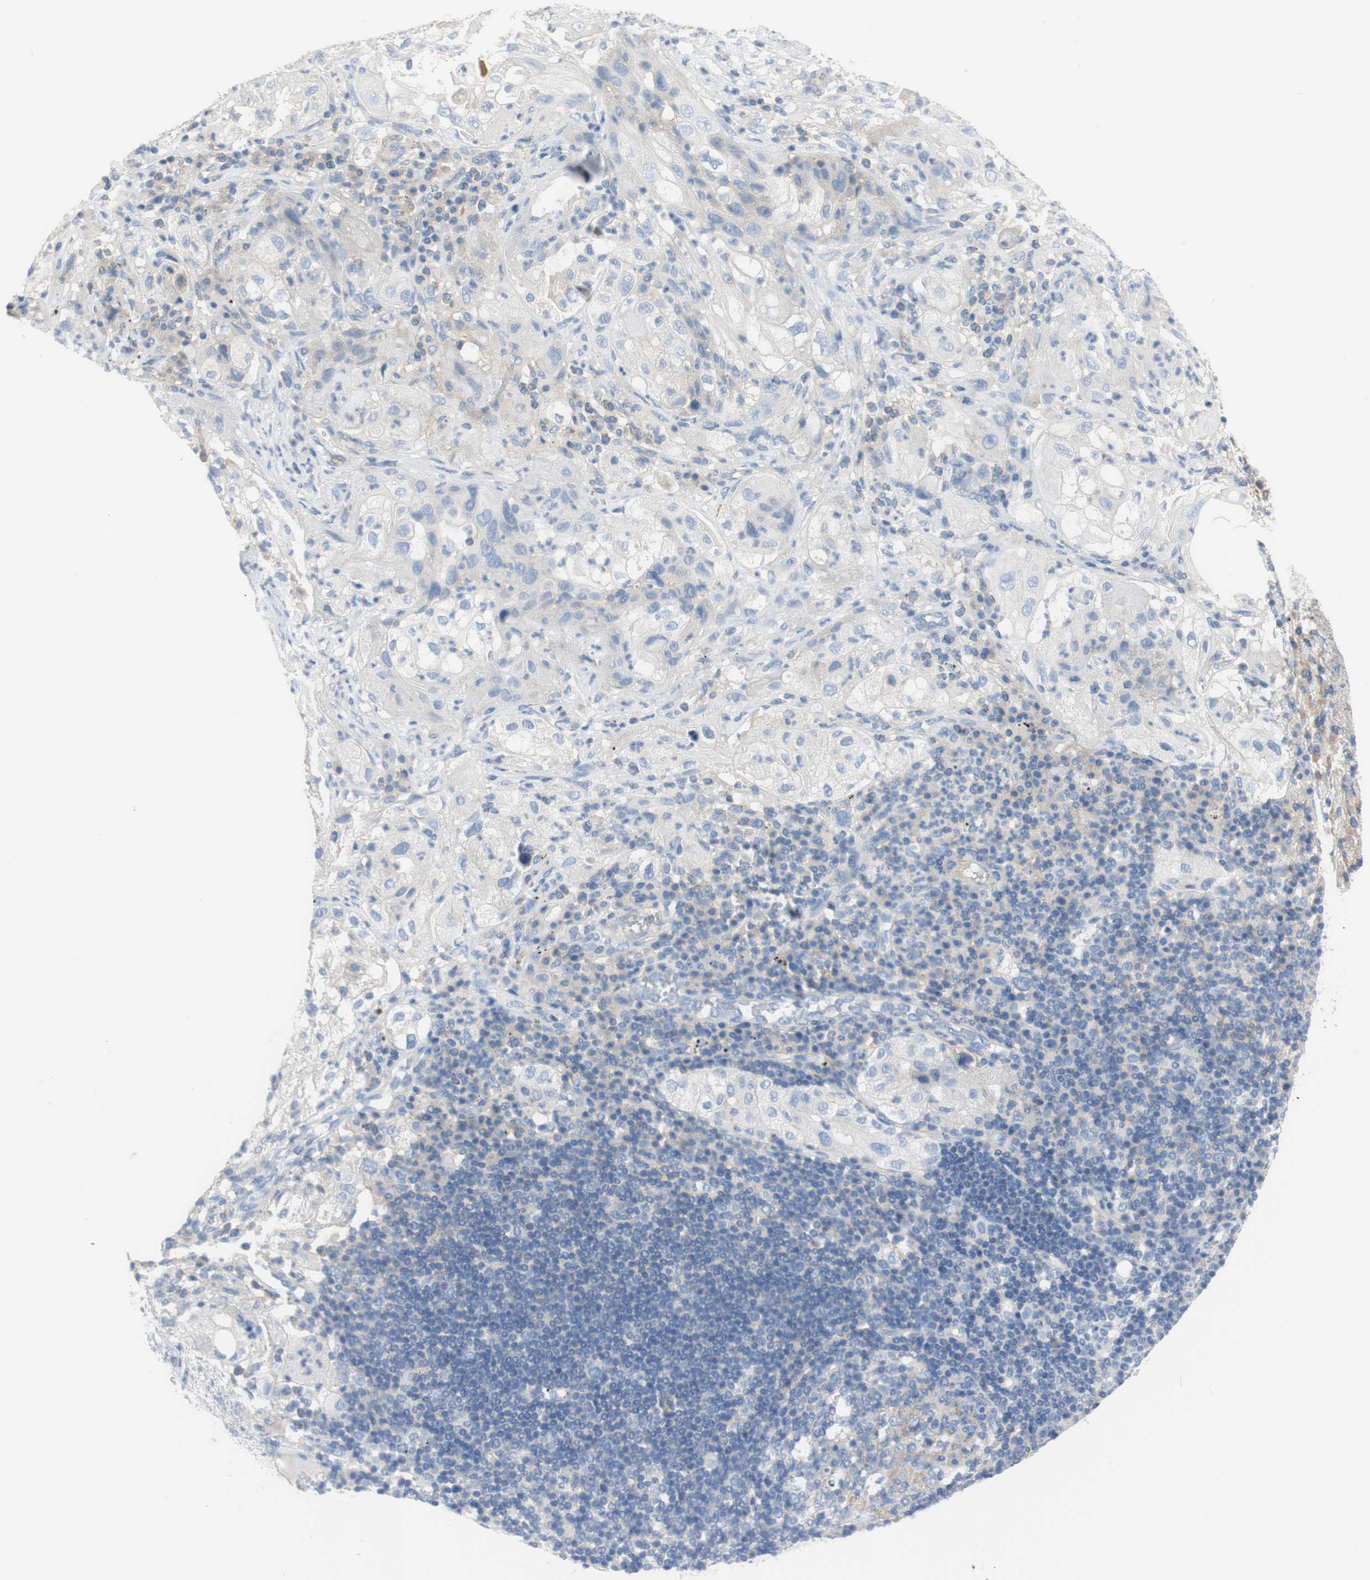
{"staining": {"intensity": "negative", "quantity": "none", "location": "none"}, "tissue": "lung cancer", "cell_type": "Tumor cells", "image_type": "cancer", "snomed": [{"axis": "morphology", "description": "Inflammation, NOS"}, {"axis": "morphology", "description": "Squamous cell carcinoma, NOS"}, {"axis": "topography", "description": "Lymph node"}, {"axis": "topography", "description": "Soft tissue"}, {"axis": "topography", "description": "Lung"}], "caption": "Protein analysis of lung cancer (squamous cell carcinoma) reveals no significant positivity in tumor cells.", "gene": "ATP2B1", "patient": {"sex": "male", "age": 66}}